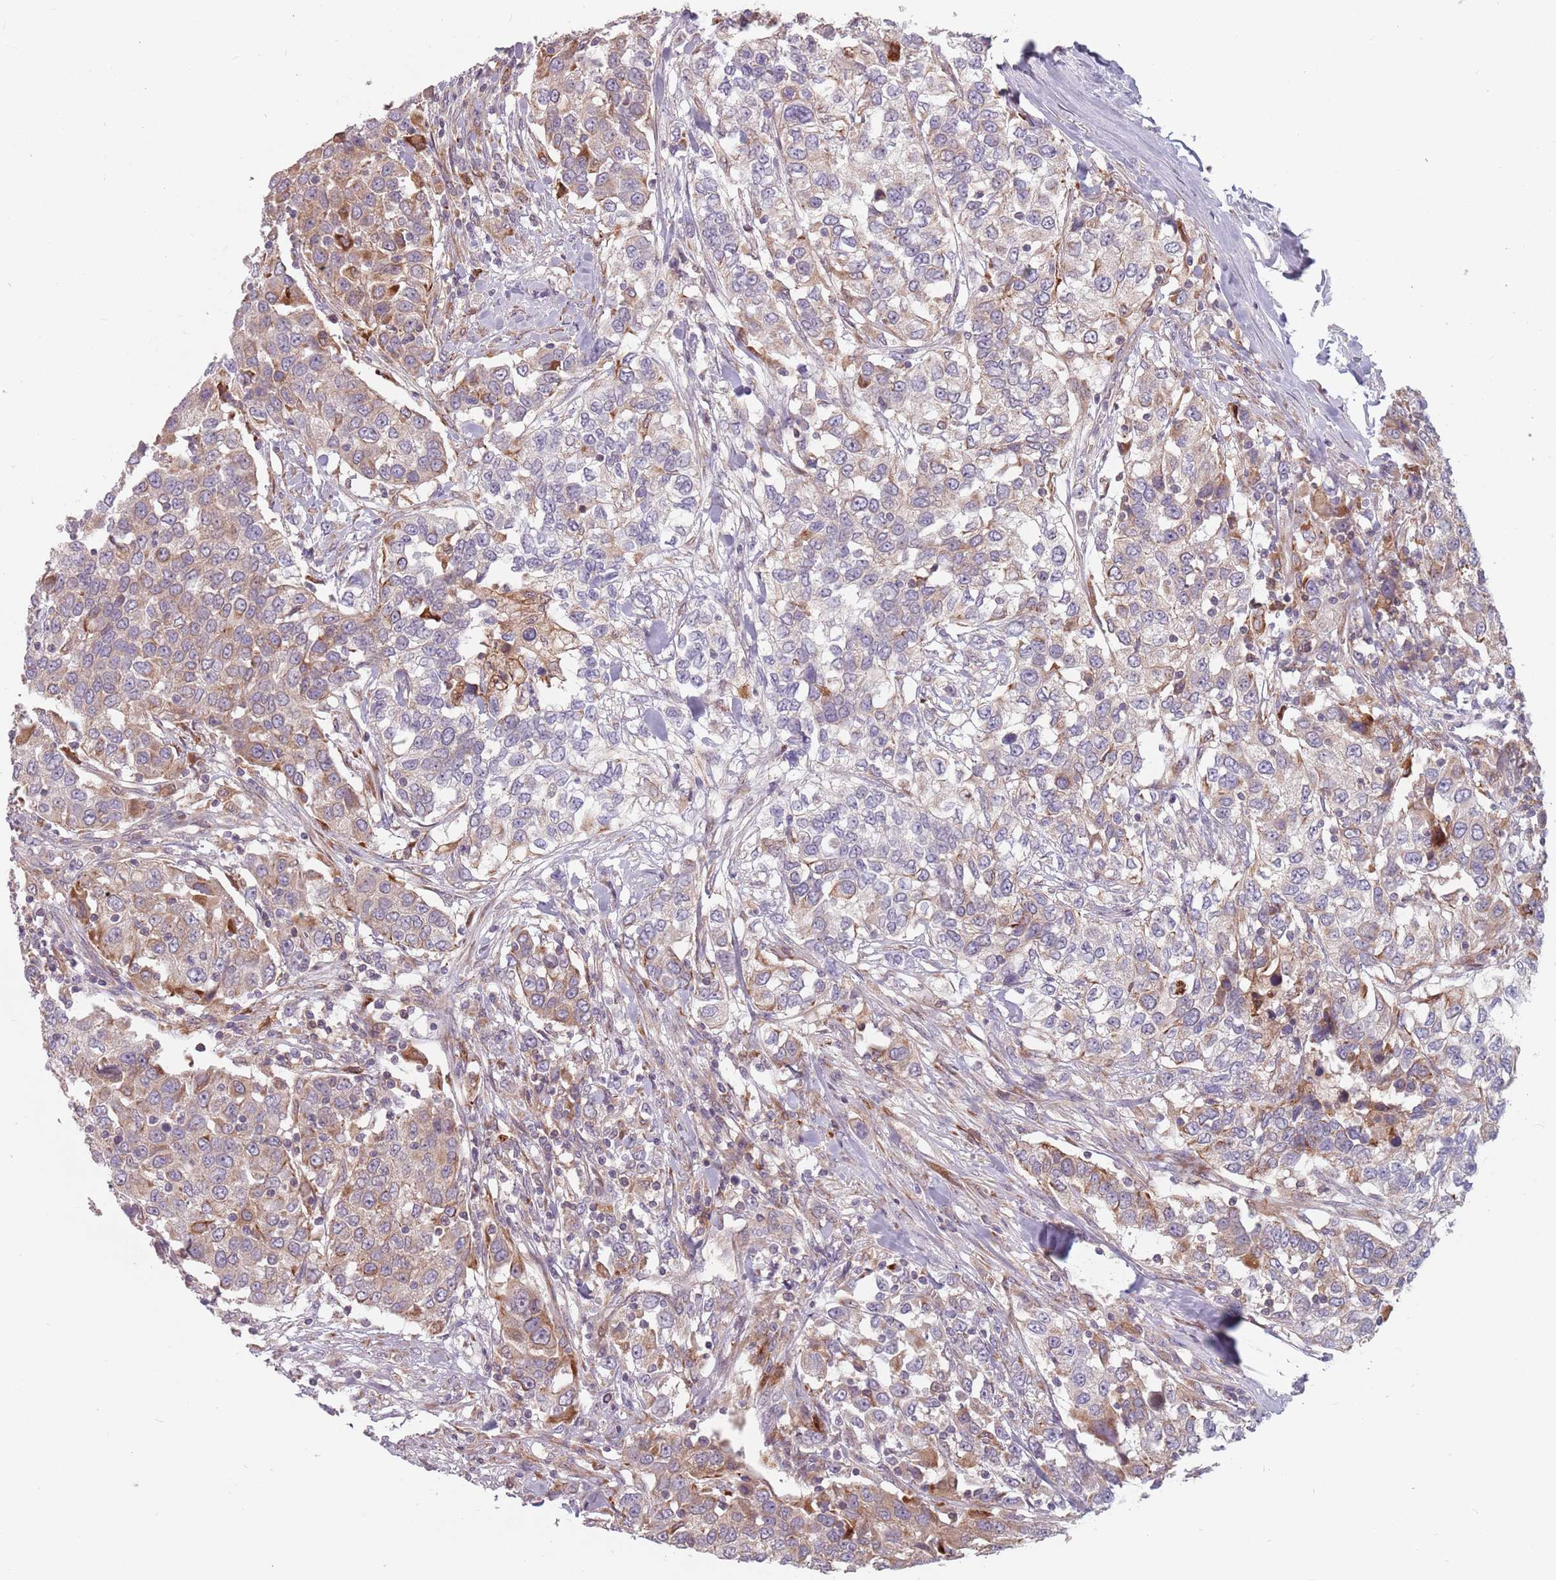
{"staining": {"intensity": "weak", "quantity": "25%-75%", "location": "cytoplasmic/membranous"}, "tissue": "urothelial cancer", "cell_type": "Tumor cells", "image_type": "cancer", "snomed": [{"axis": "morphology", "description": "Urothelial carcinoma, High grade"}, {"axis": "topography", "description": "Urinary bladder"}], "caption": "Tumor cells display weak cytoplasmic/membranous positivity in about 25%-75% of cells in high-grade urothelial carcinoma.", "gene": "ADAL", "patient": {"sex": "female", "age": 80}}